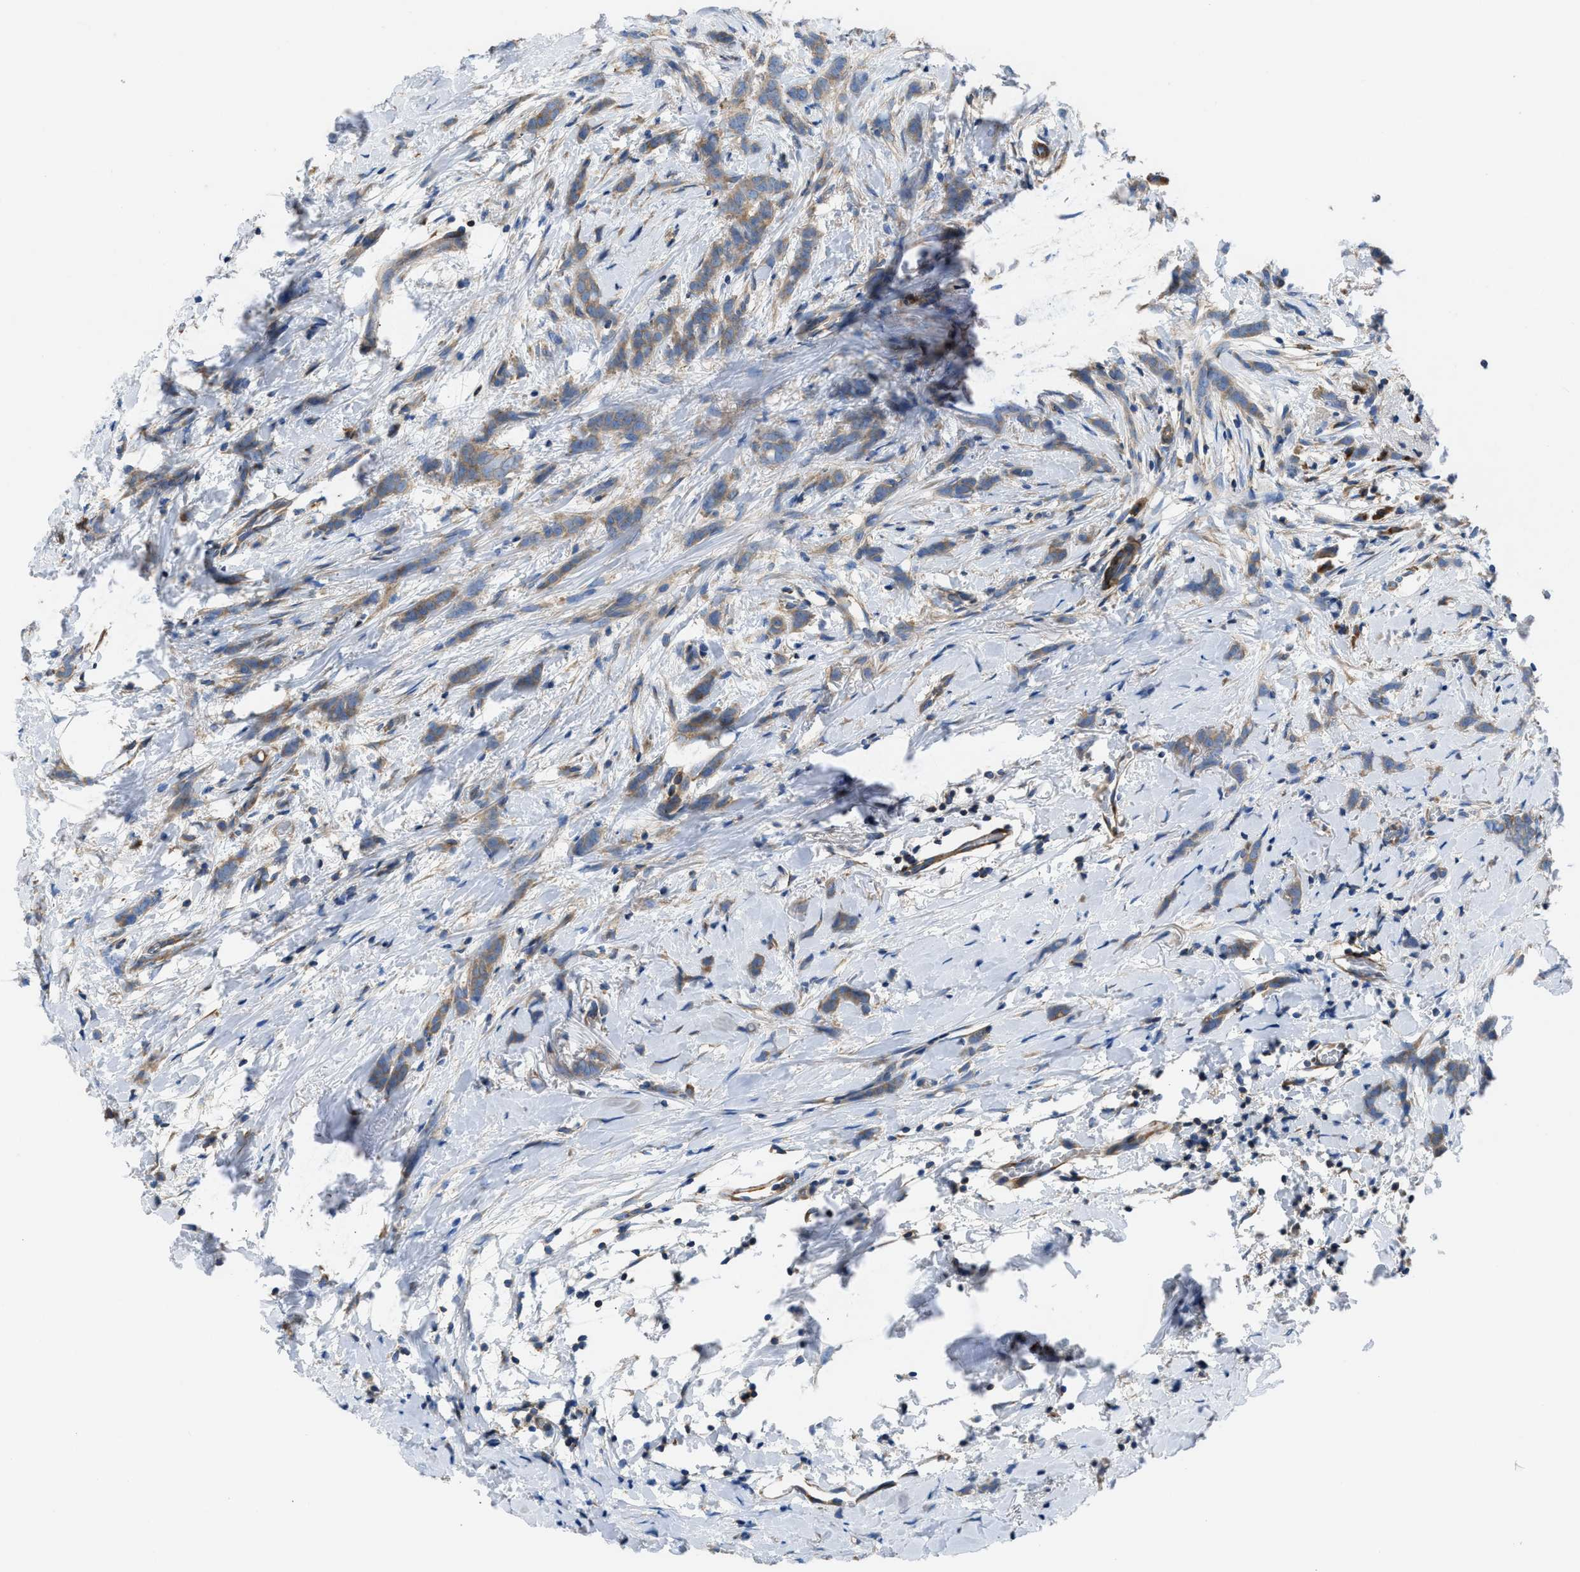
{"staining": {"intensity": "moderate", "quantity": ">75%", "location": "cytoplasmic/membranous"}, "tissue": "breast cancer", "cell_type": "Tumor cells", "image_type": "cancer", "snomed": [{"axis": "morphology", "description": "Lobular carcinoma, in situ"}, {"axis": "morphology", "description": "Lobular carcinoma"}, {"axis": "topography", "description": "Breast"}], "caption": "Protein staining of breast cancer tissue displays moderate cytoplasmic/membranous staining in approximately >75% of tumor cells.", "gene": "CHKB", "patient": {"sex": "female", "age": 41}}